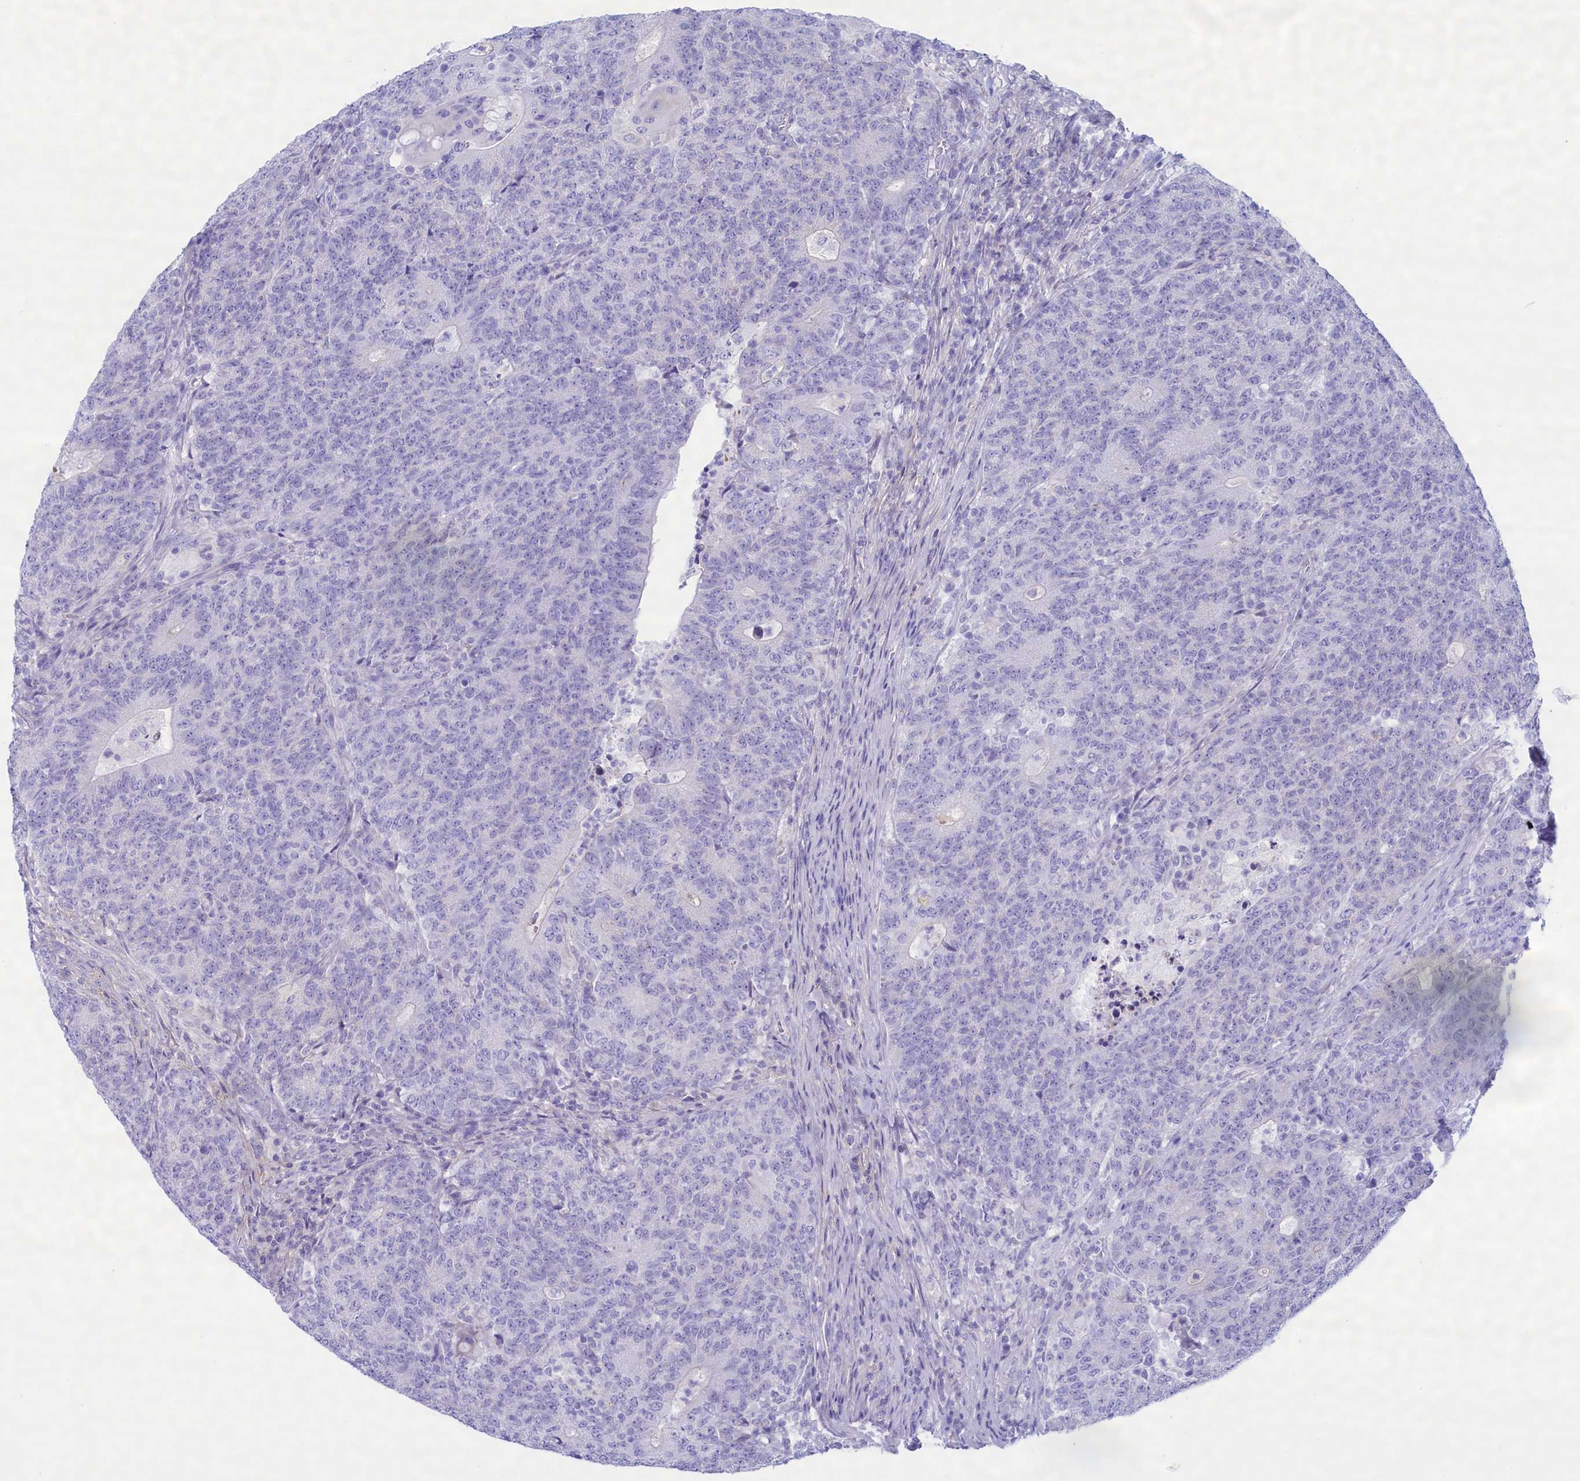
{"staining": {"intensity": "negative", "quantity": "none", "location": "none"}, "tissue": "colorectal cancer", "cell_type": "Tumor cells", "image_type": "cancer", "snomed": [{"axis": "morphology", "description": "Adenocarcinoma, NOS"}, {"axis": "topography", "description": "Colon"}], "caption": "Immunohistochemical staining of colorectal cancer displays no significant positivity in tumor cells.", "gene": "MPV17L2", "patient": {"sex": "female", "age": 75}}